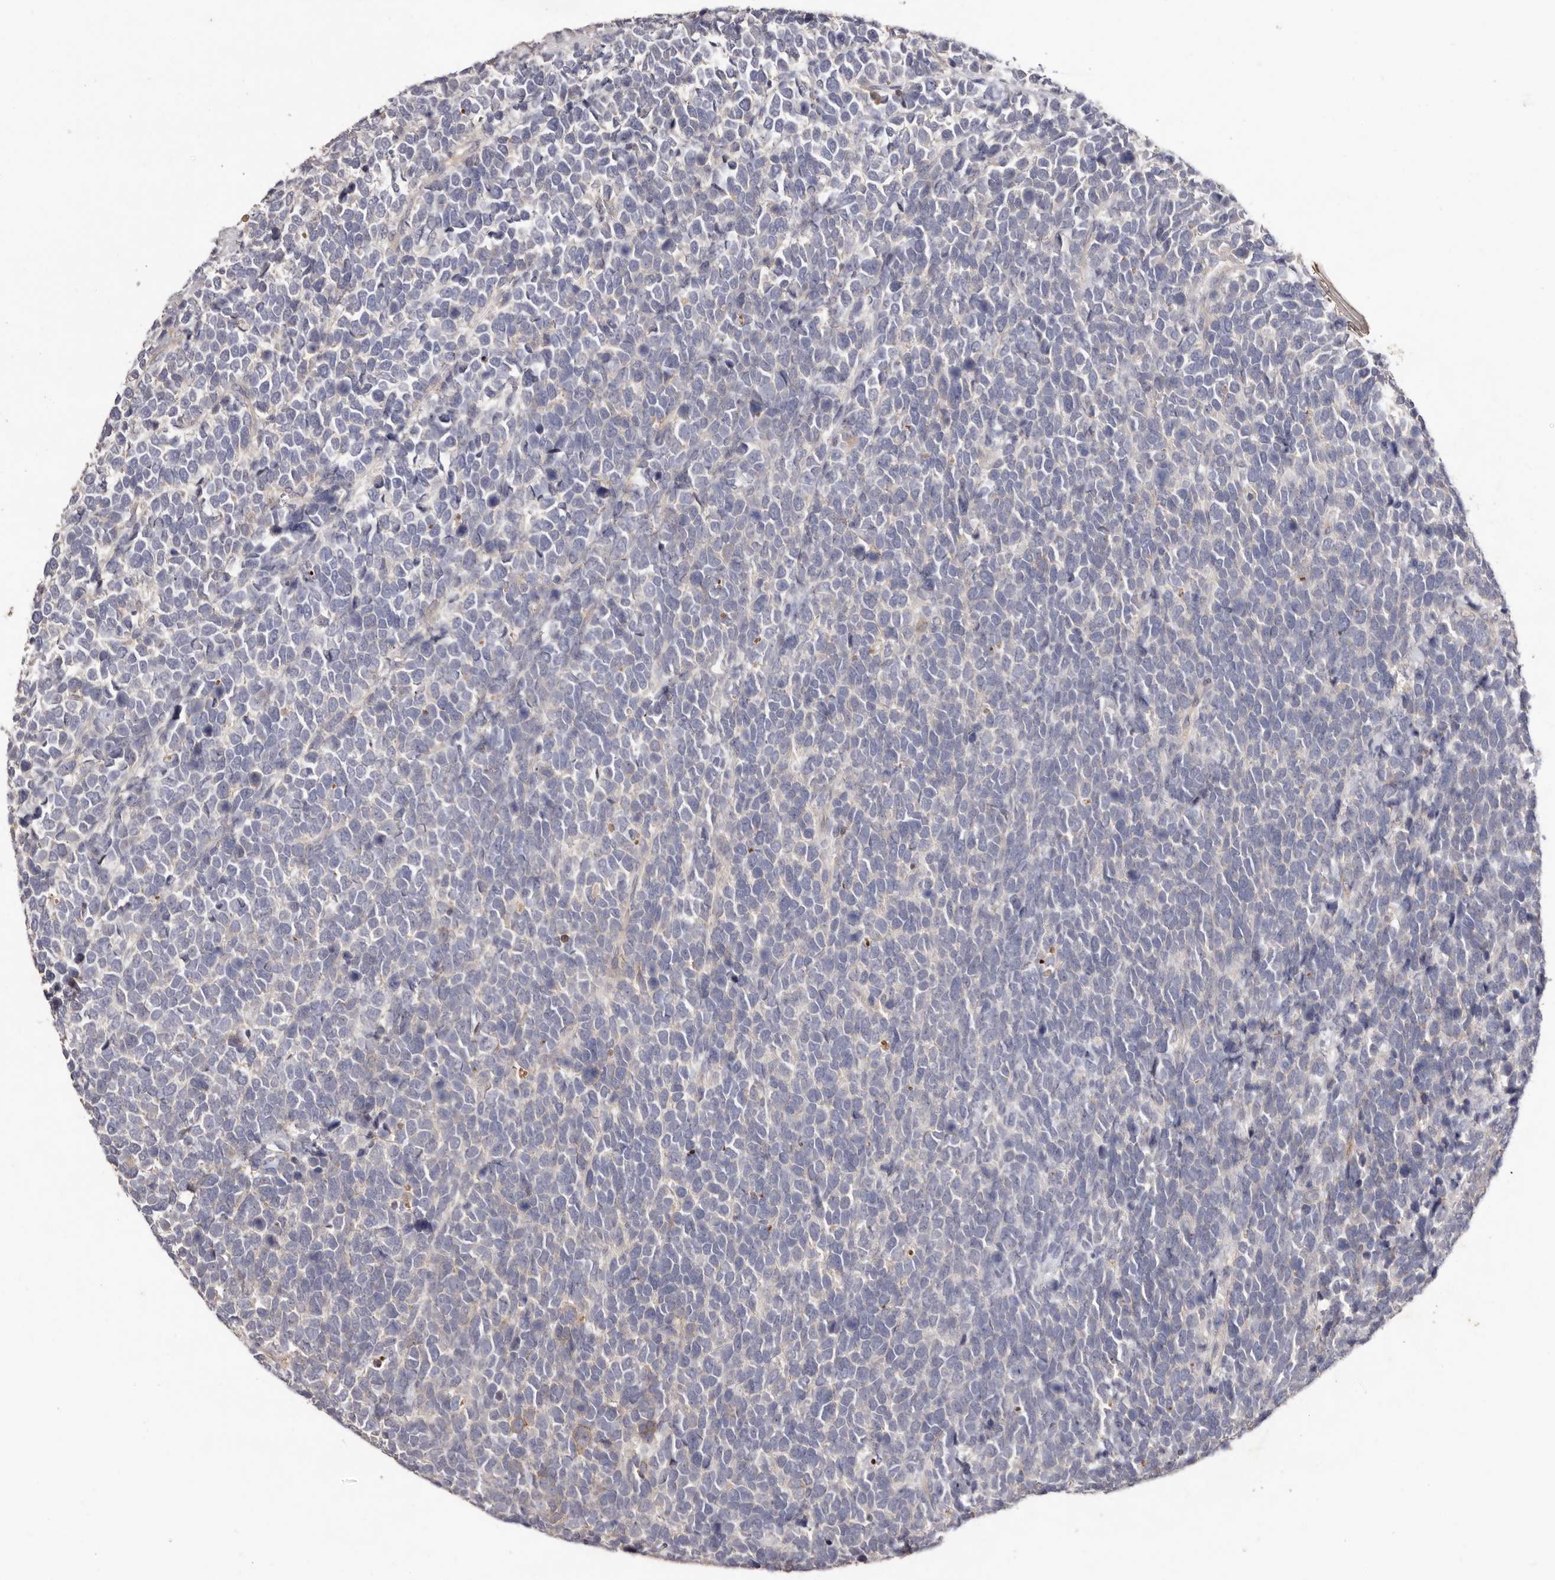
{"staining": {"intensity": "negative", "quantity": "none", "location": "none"}, "tissue": "urothelial cancer", "cell_type": "Tumor cells", "image_type": "cancer", "snomed": [{"axis": "morphology", "description": "Urothelial carcinoma, High grade"}, {"axis": "topography", "description": "Urinary bladder"}], "caption": "Image shows no significant protein positivity in tumor cells of urothelial cancer.", "gene": "MMACHC", "patient": {"sex": "female", "age": 82}}